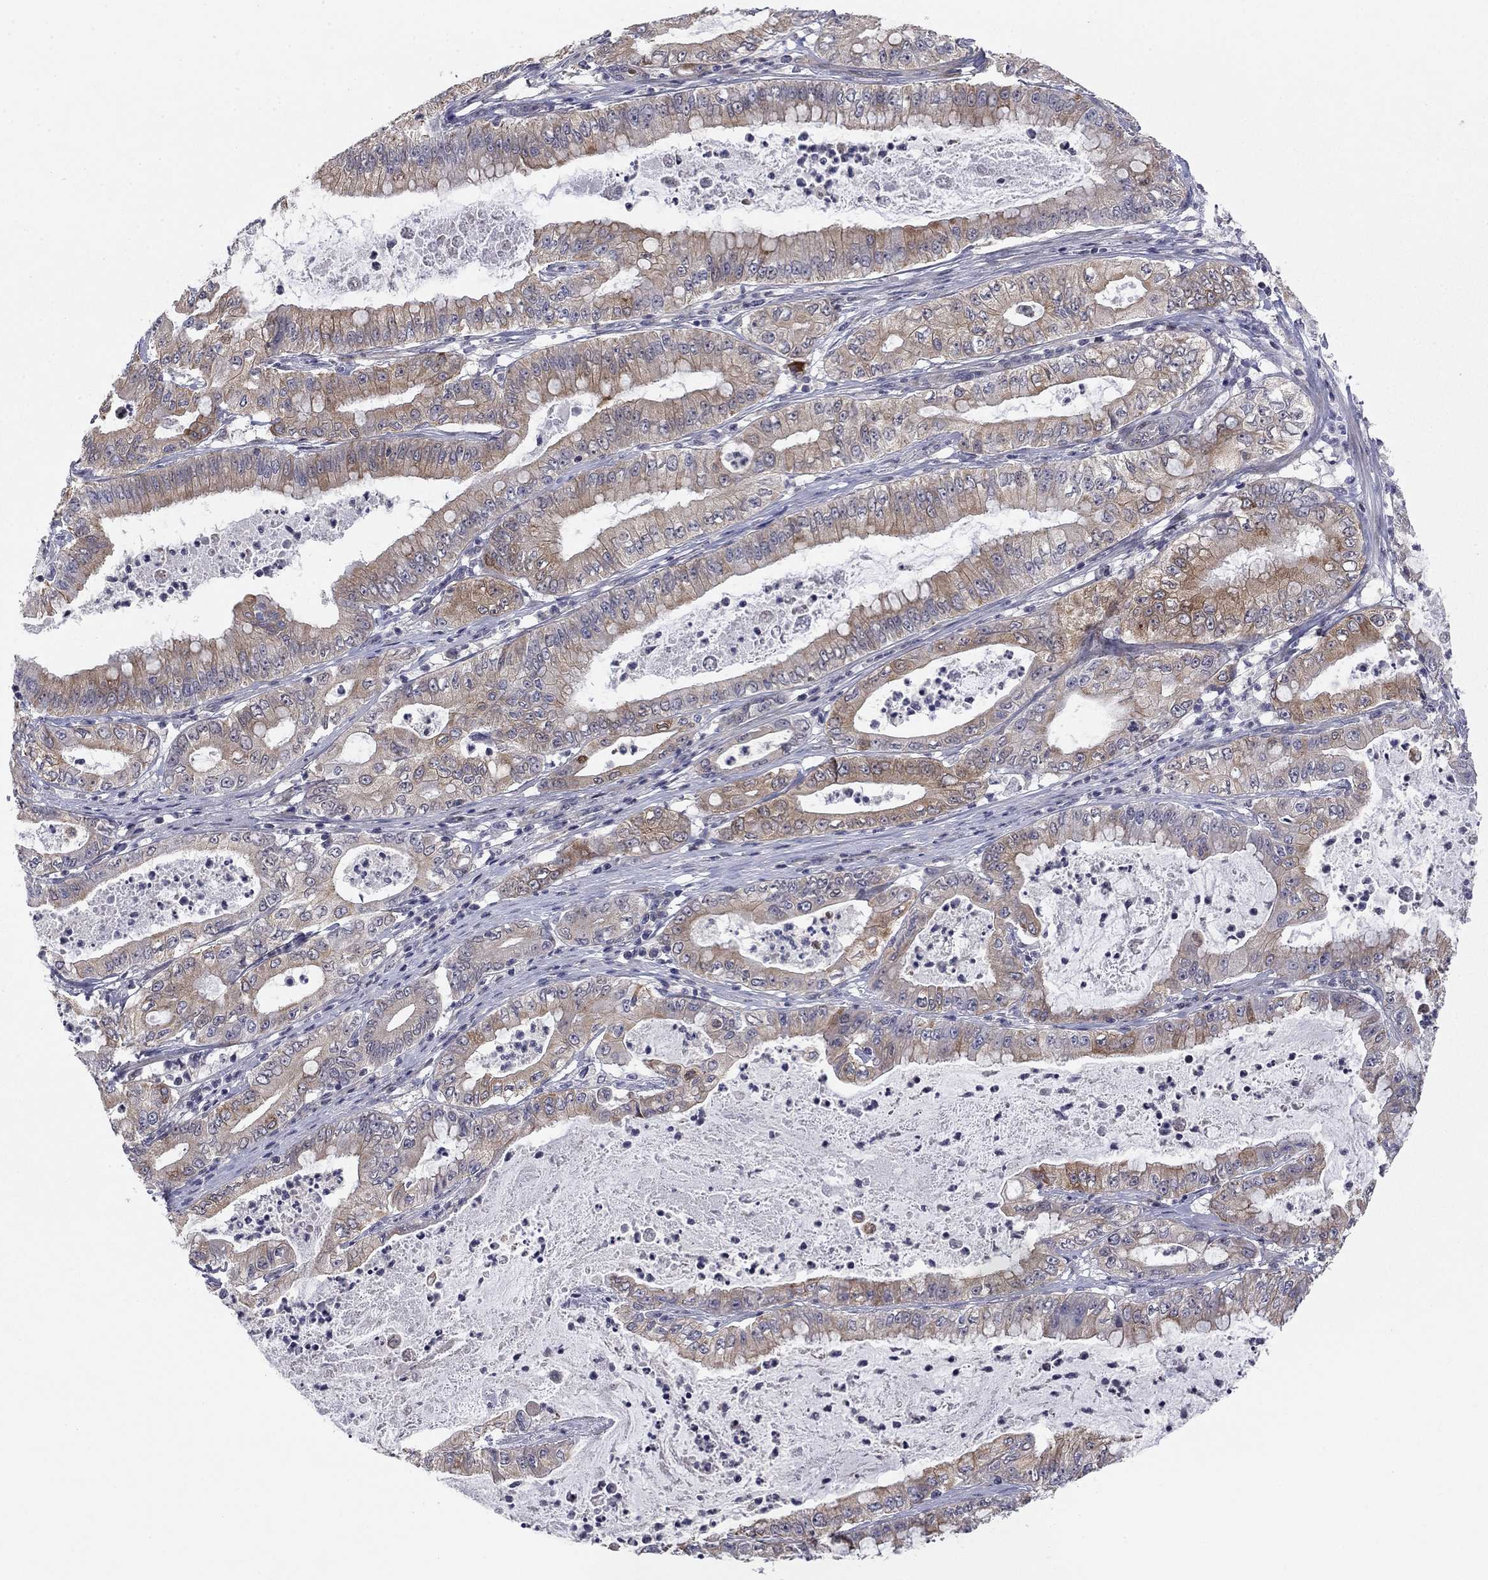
{"staining": {"intensity": "weak", "quantity": ">75%", "location": "cytoplasmic/membranous"}, "tissue": "pancreatic cancer", "cell_type": "Tumor cells", "image_type": "cancer", "snomed": [{"axis": "morphology", "description": "Adenocarcinoma, NOS"}, {"axis": "topography", "description": "Pancreas"}], "caption": "Tumor cells exhibit low levels of weak cytoplasmic/membranous expression in about >75% of cells in human pancreatic adenocarcinoma.", "gene": "BCL11A", "patient": {"sex": "male", "age": 71}}